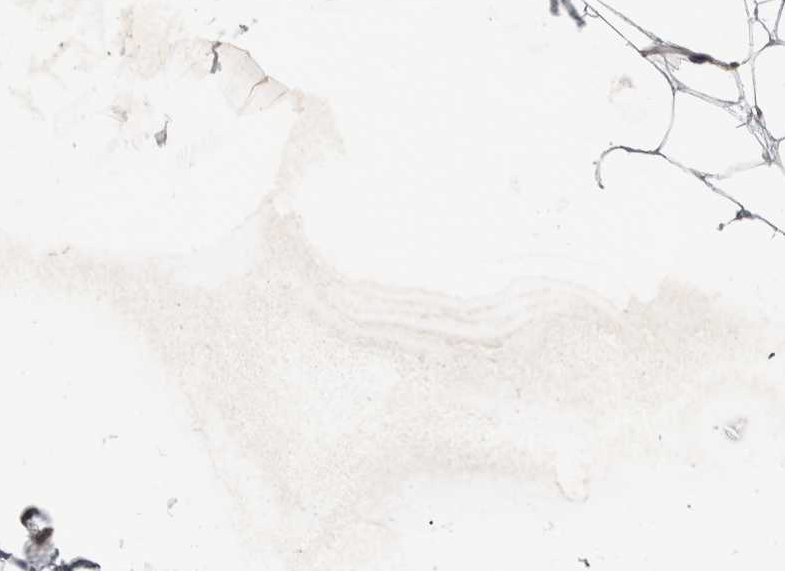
{"staining": {"intensity": "weak", "quantity": "<25%", "location": "cytoplasmic/membranous"}, "tissue": "adipose tissue", "cell_type": "Adipocytes", "image_type": "normal", "snomed": [{"axis": "morphology", "description": "Normal tissue, NOS"}, {"axis": "topography", "description": "Breast"}, {"axis": "topography", "description": "Soft tissue"}], "caption": "Image shows no protein positivity in adipocytes of unremarkable adipose tissue. (DAB IHC with hematoxylin counter stain).", "gene": "TBC1D31", "patient": {"sex": "female", "age": 75}}